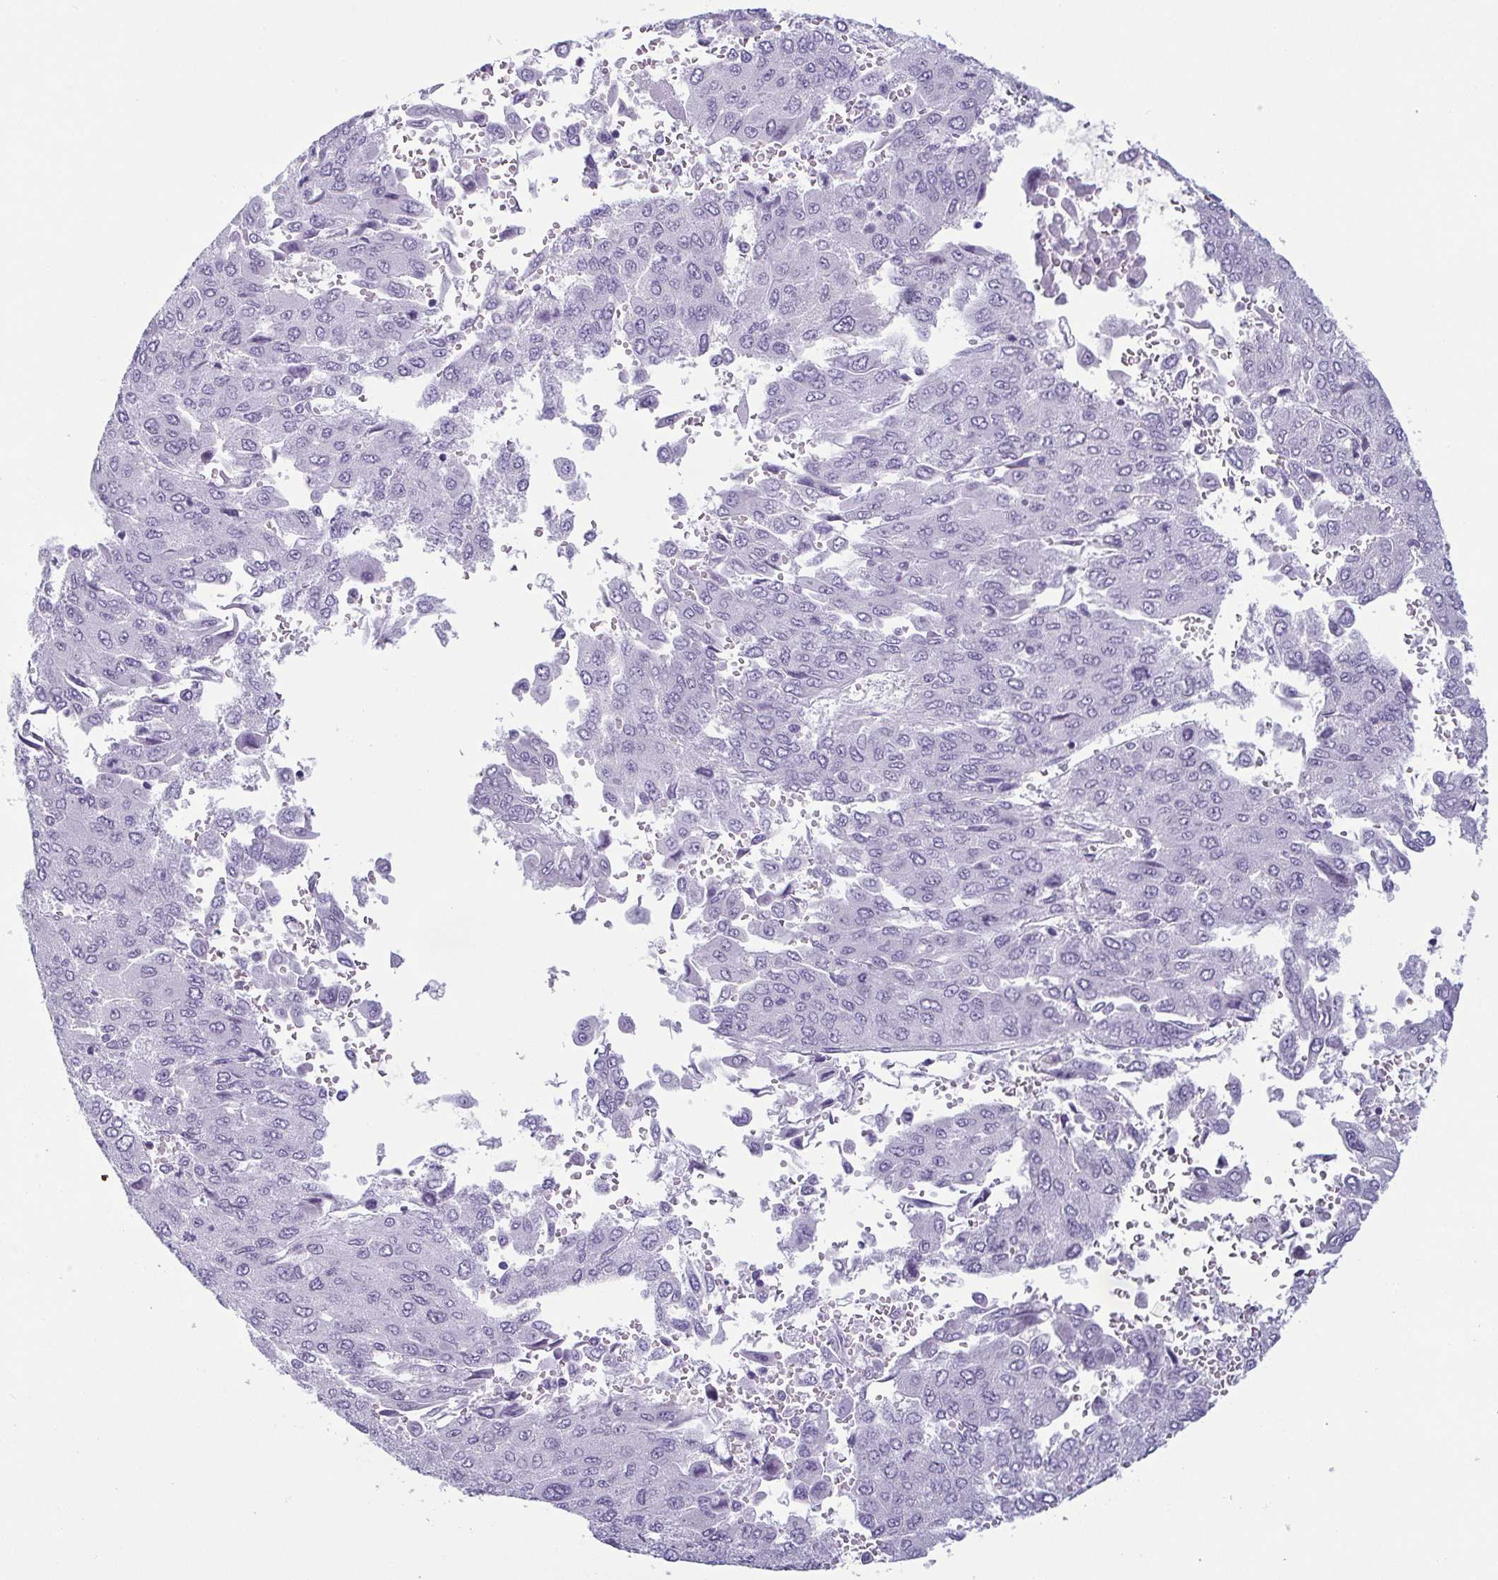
{"staining": {"intensity": "negative", "quantity": "none", "location": "none"}, "tissue": "liver cancer", "cell_type": "Tumor cells", "image_type": "cancer", "snomed": [{"axis": "morphology", "description": "Carcinoma, Hepatocellular, NOS"}, {"axis": "topography", "description": "Liver"}], "caption": "Immunohistochemistry of human liver cancer reveals no staining in tumor cells.", "gene": "KRT78", "patient": {"sex": "female", "age": 41}}